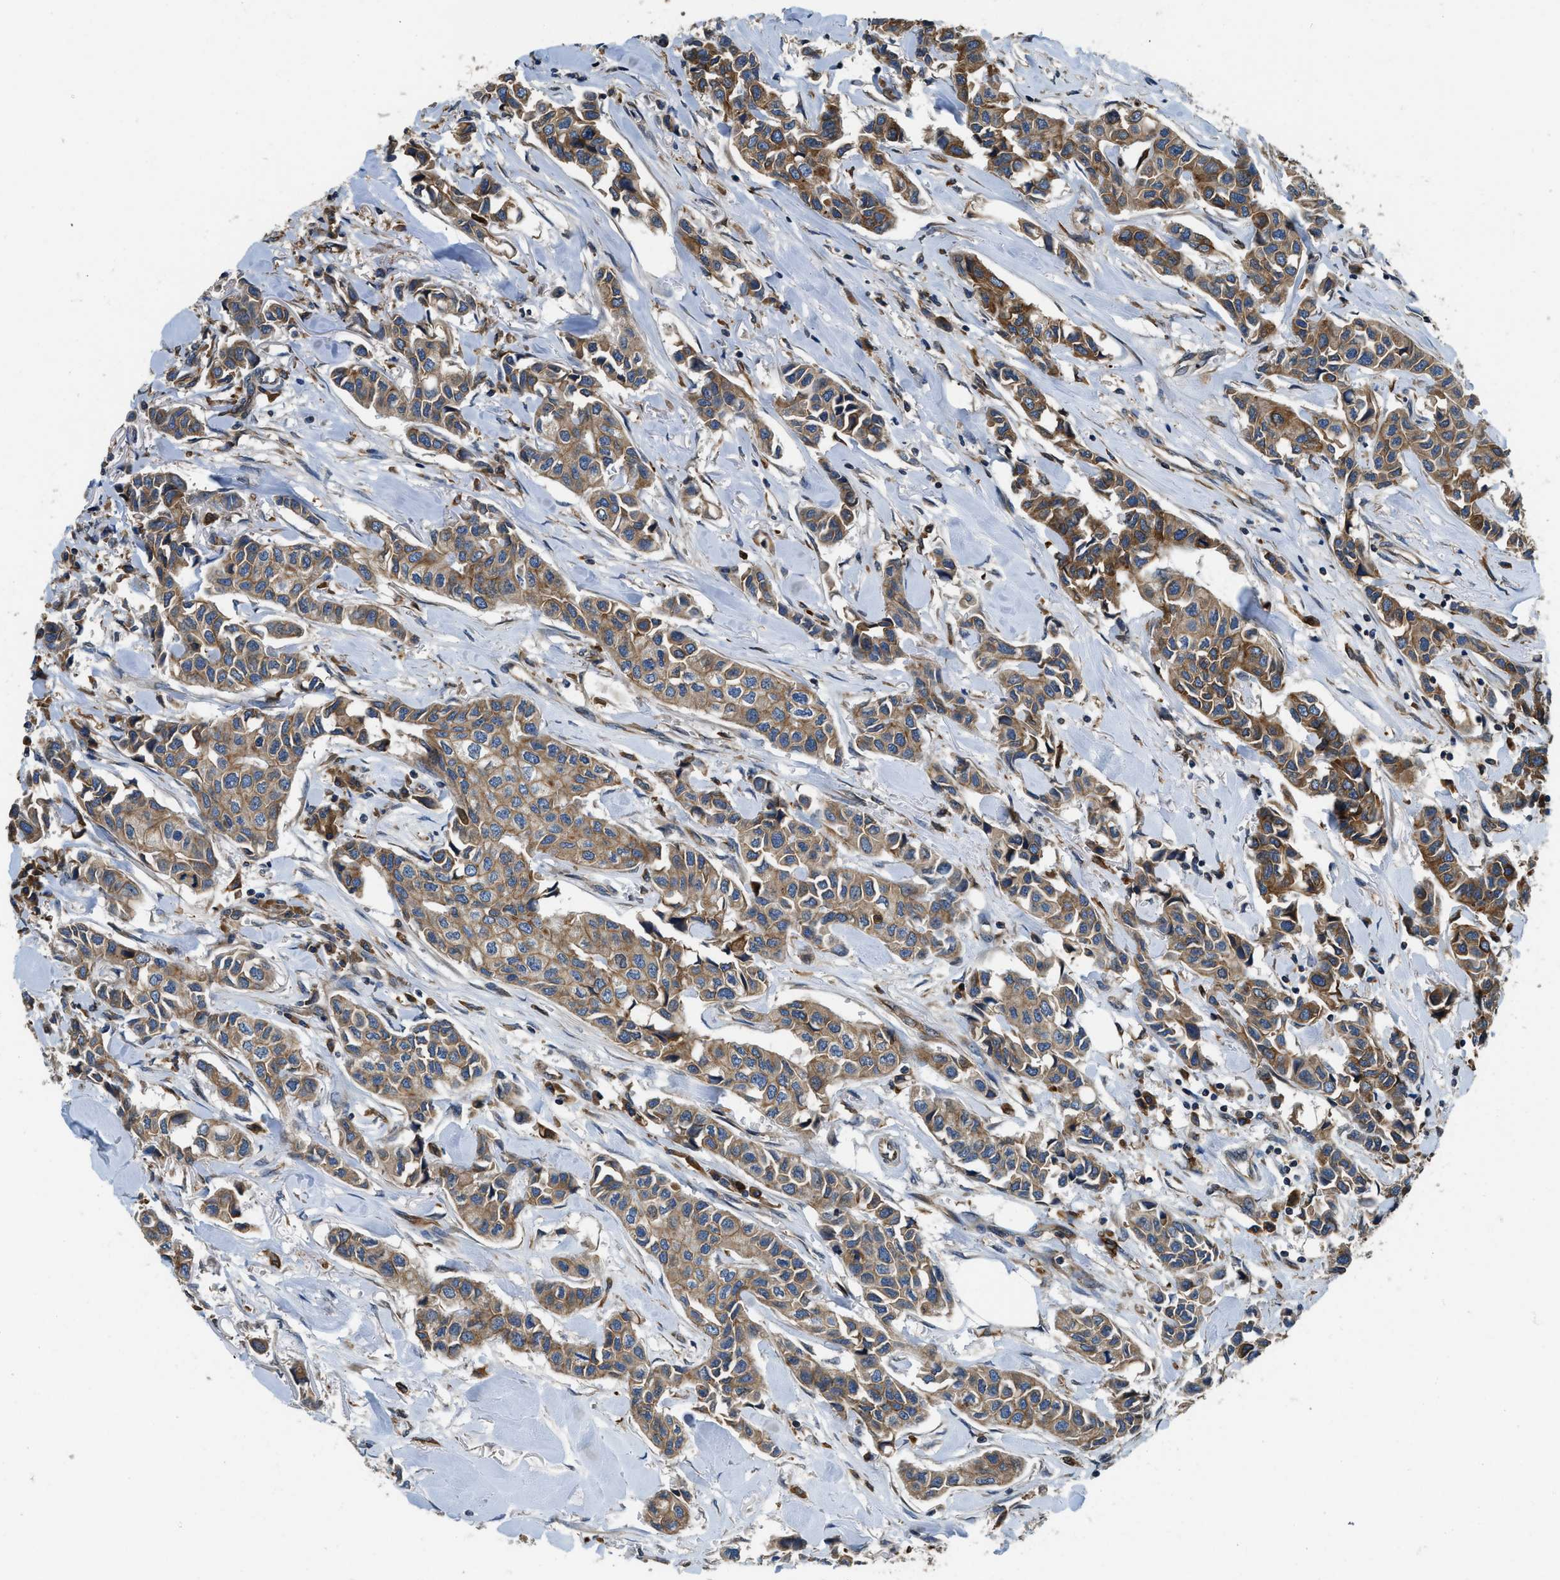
{"staining": {"intensity": "moderate", "quantity": ">75%", "location": "cytoplasmic/membranous"}, "tissue": "breast cancer", "cell_type": "Tumor cells", "image_type": "cancer", "snomed": [{"axis": "morphology", "description": "Duct carcinoma"}, {"axis": "topography", "description": "Breast"}], "caption": "Breast cancer (intraductal carcinoma) was stained to show a protein in brown. There is medium levels of moderate cytoplasmic/membranous positivity in approximately >75% of tumor cells. (DAB IHC, brown staining for protein, blue staining for nuclei).", "gene": "BCAP31", "patient": {"sex": "female", "age": 80}}